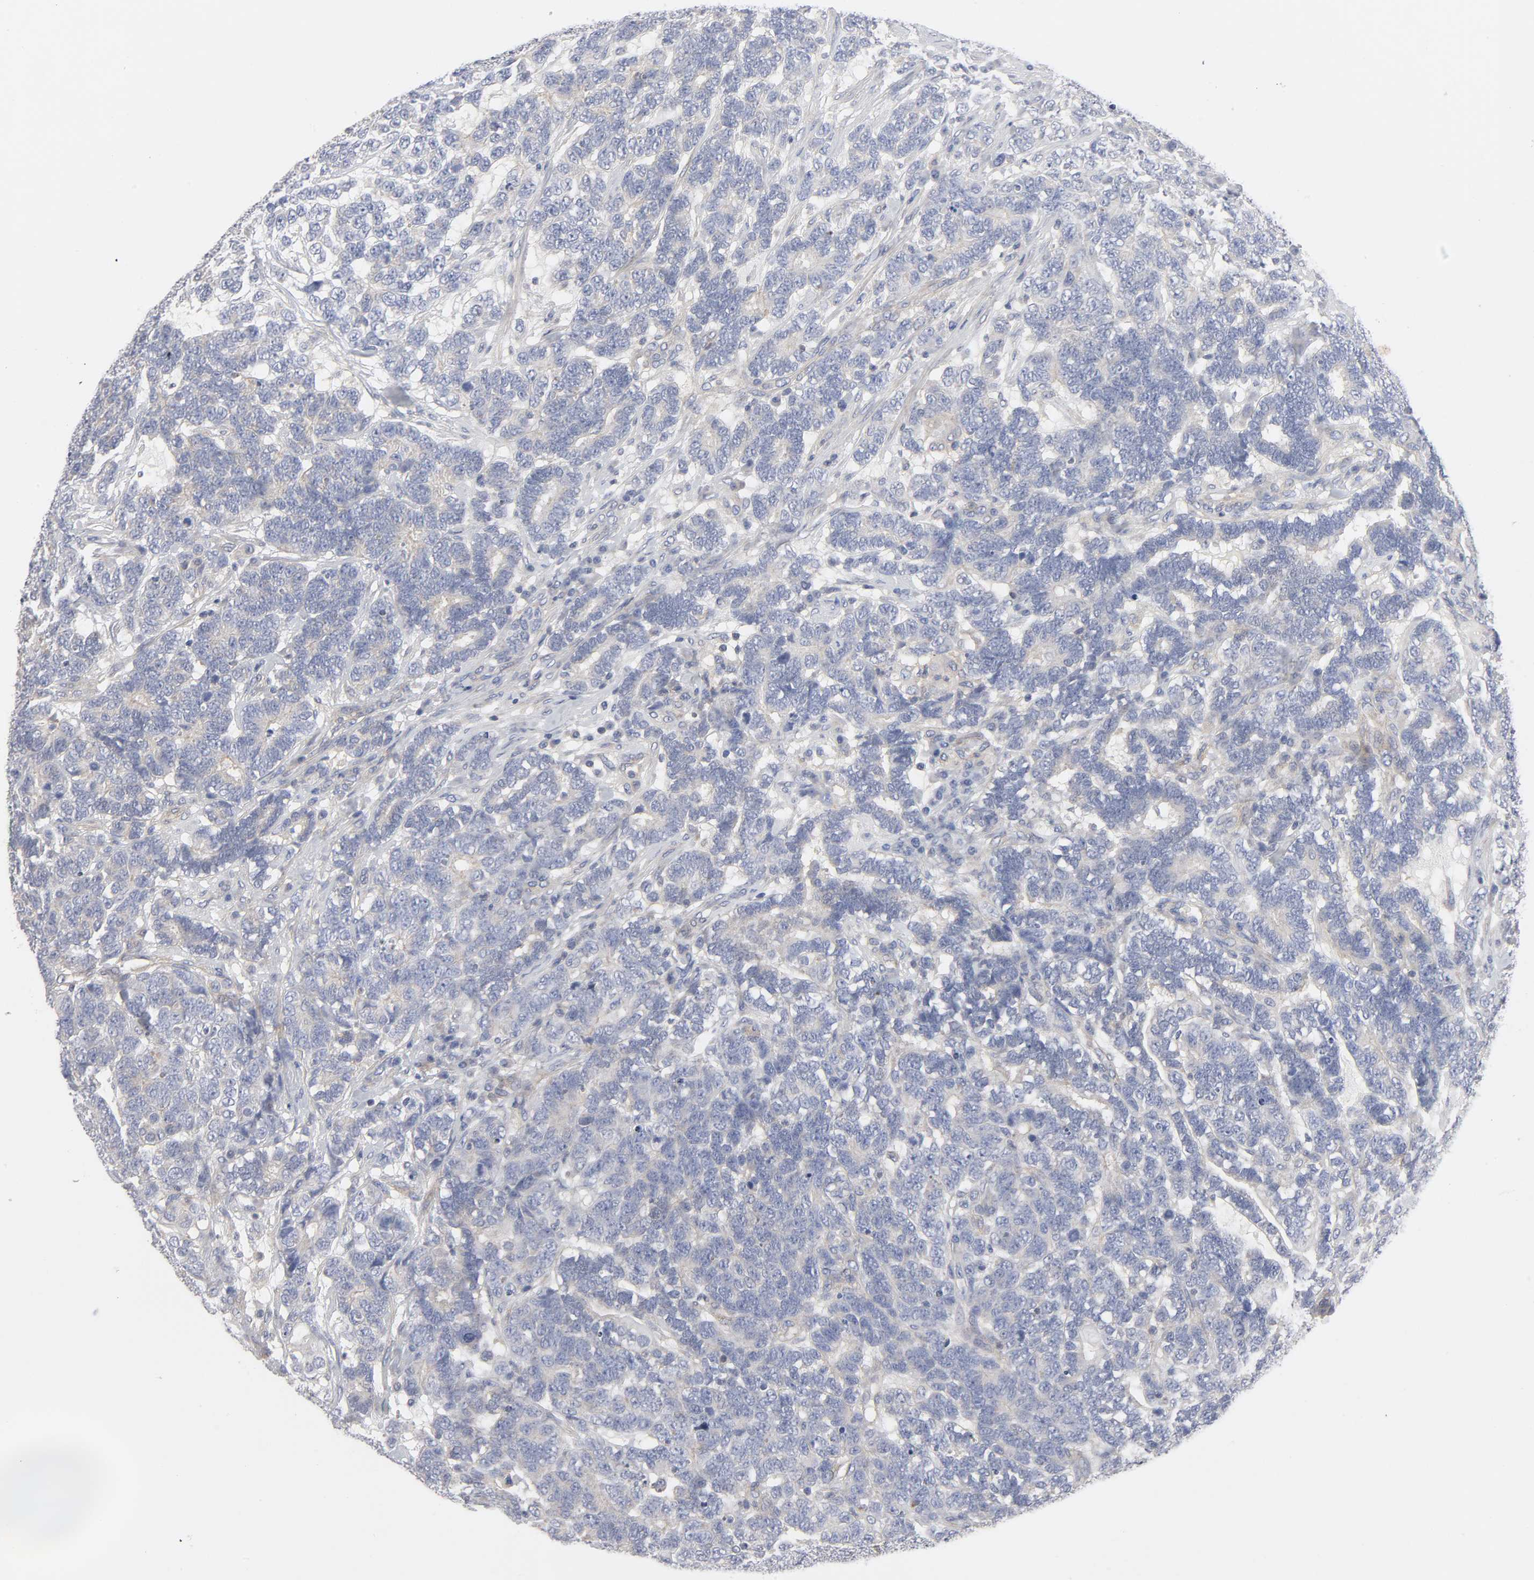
{"staining": {"intensity": "negative", "quantity": "none", "location": "none"}, "tissue": "testis cancer", "cell_type": "Tumor cells", "image_type": "cancer", "snomed": [{"axis": "morphology", "description": "Carcinoma, Embryonal, NOS"}, {"axis": "topography", "description": "Testis"}], "caption": "Tumor cells are negative for brown protein staining in testis cancer (embryonal carcinoma).", "gene": "ROCK1", "patient": {"sex": "male", "age": 26}}